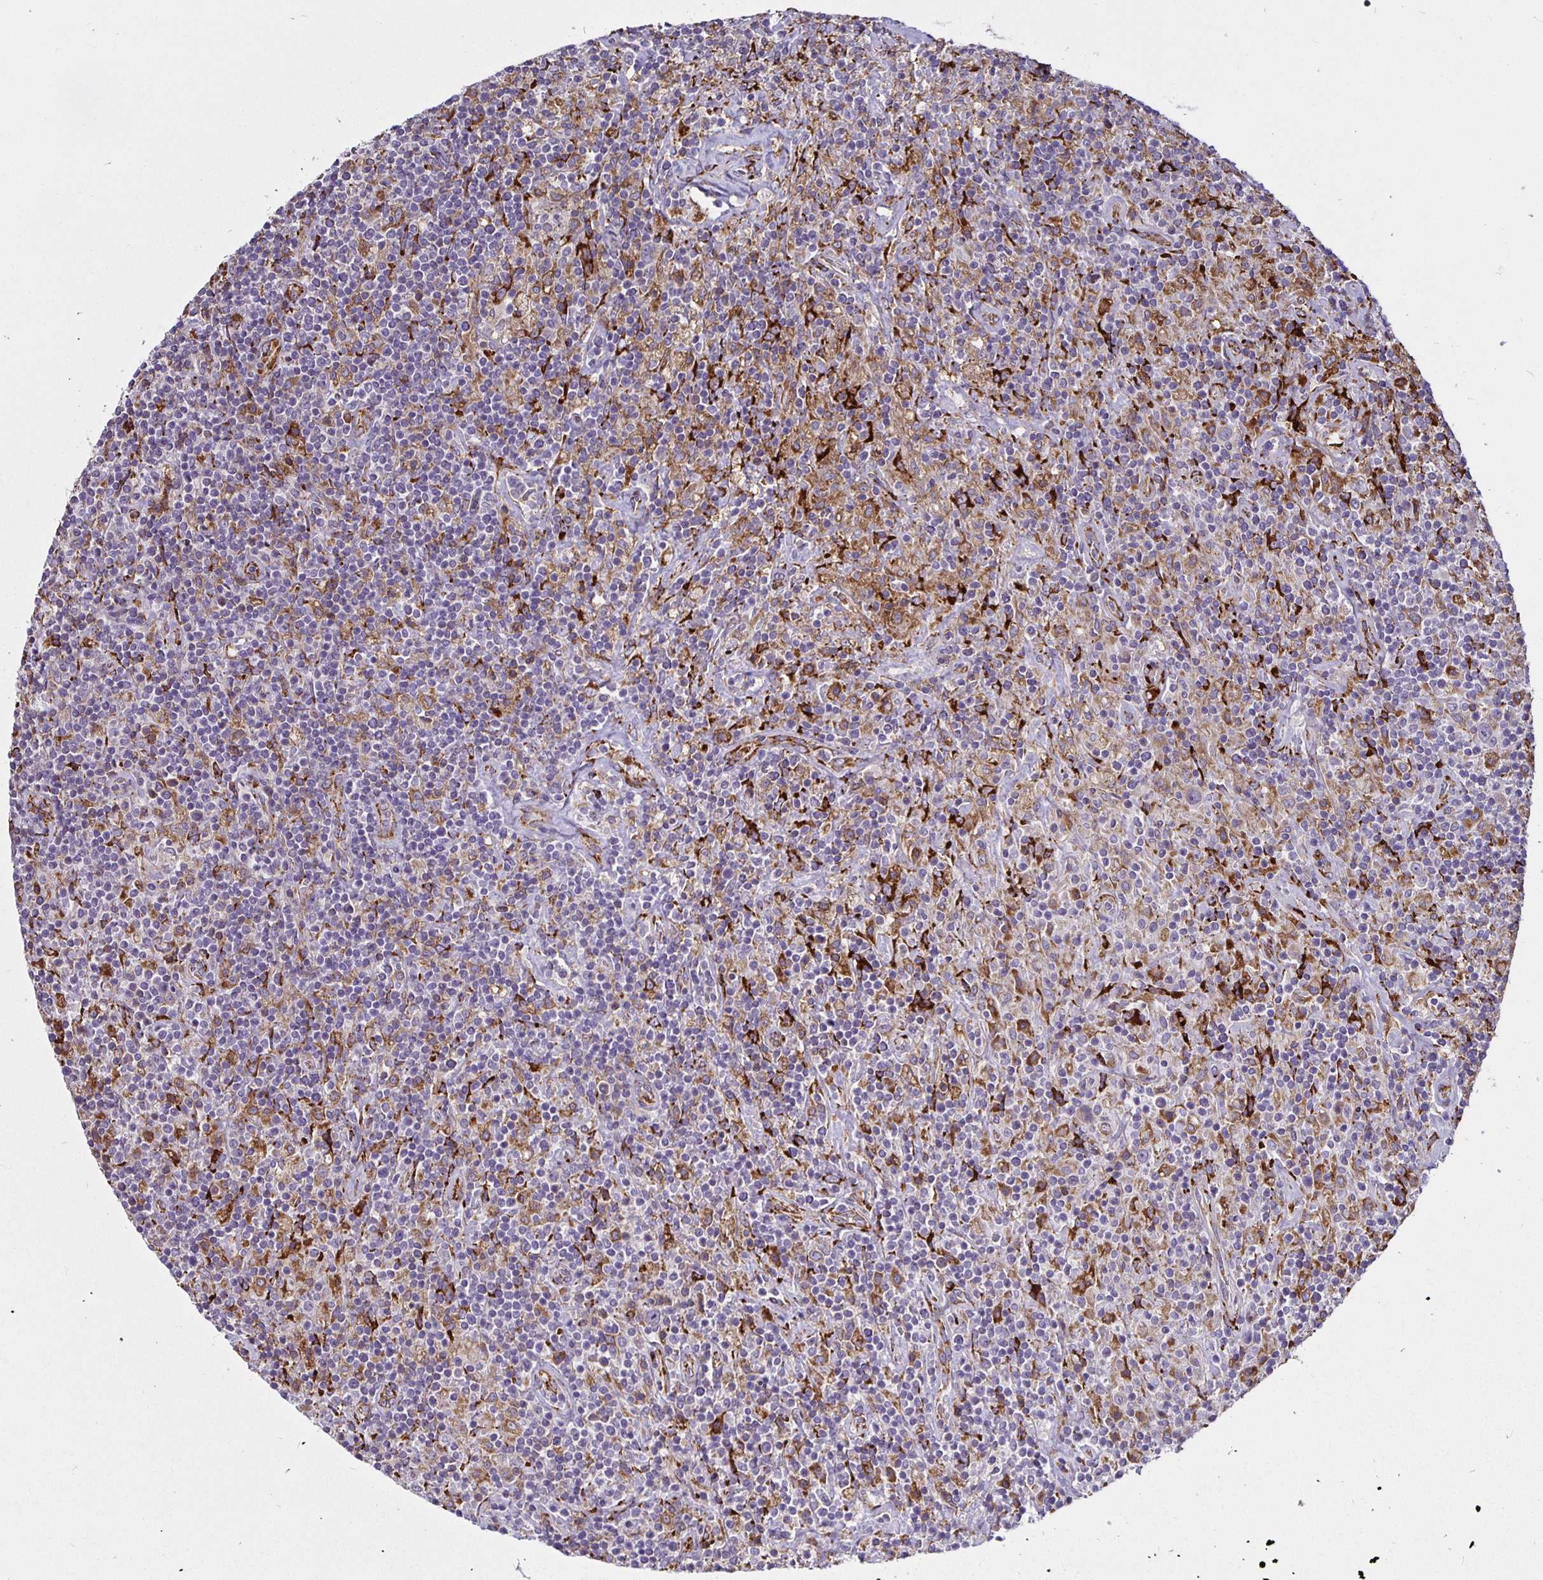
{"staining": {"intensity": "moderate", "quantity": "<25%", "location": "cytoplasmic/membranous"}, "tissue": "lymphoma", "cell_type": "Tumor cells", "image_type": "cancer", "snomed": [{"axis": "morphology", "description": "Hodgkin's disease, NOS"}, {"axis": "topography", "description": "Lymph node"}], "caption": "Tumor cells display low levels of moderate cytoplasmic/membranous positivity in about <25% of cells in human Hodgkin's disease.", "gene": "P4HA2", "patient": {"sex": "male", "age": 70}}